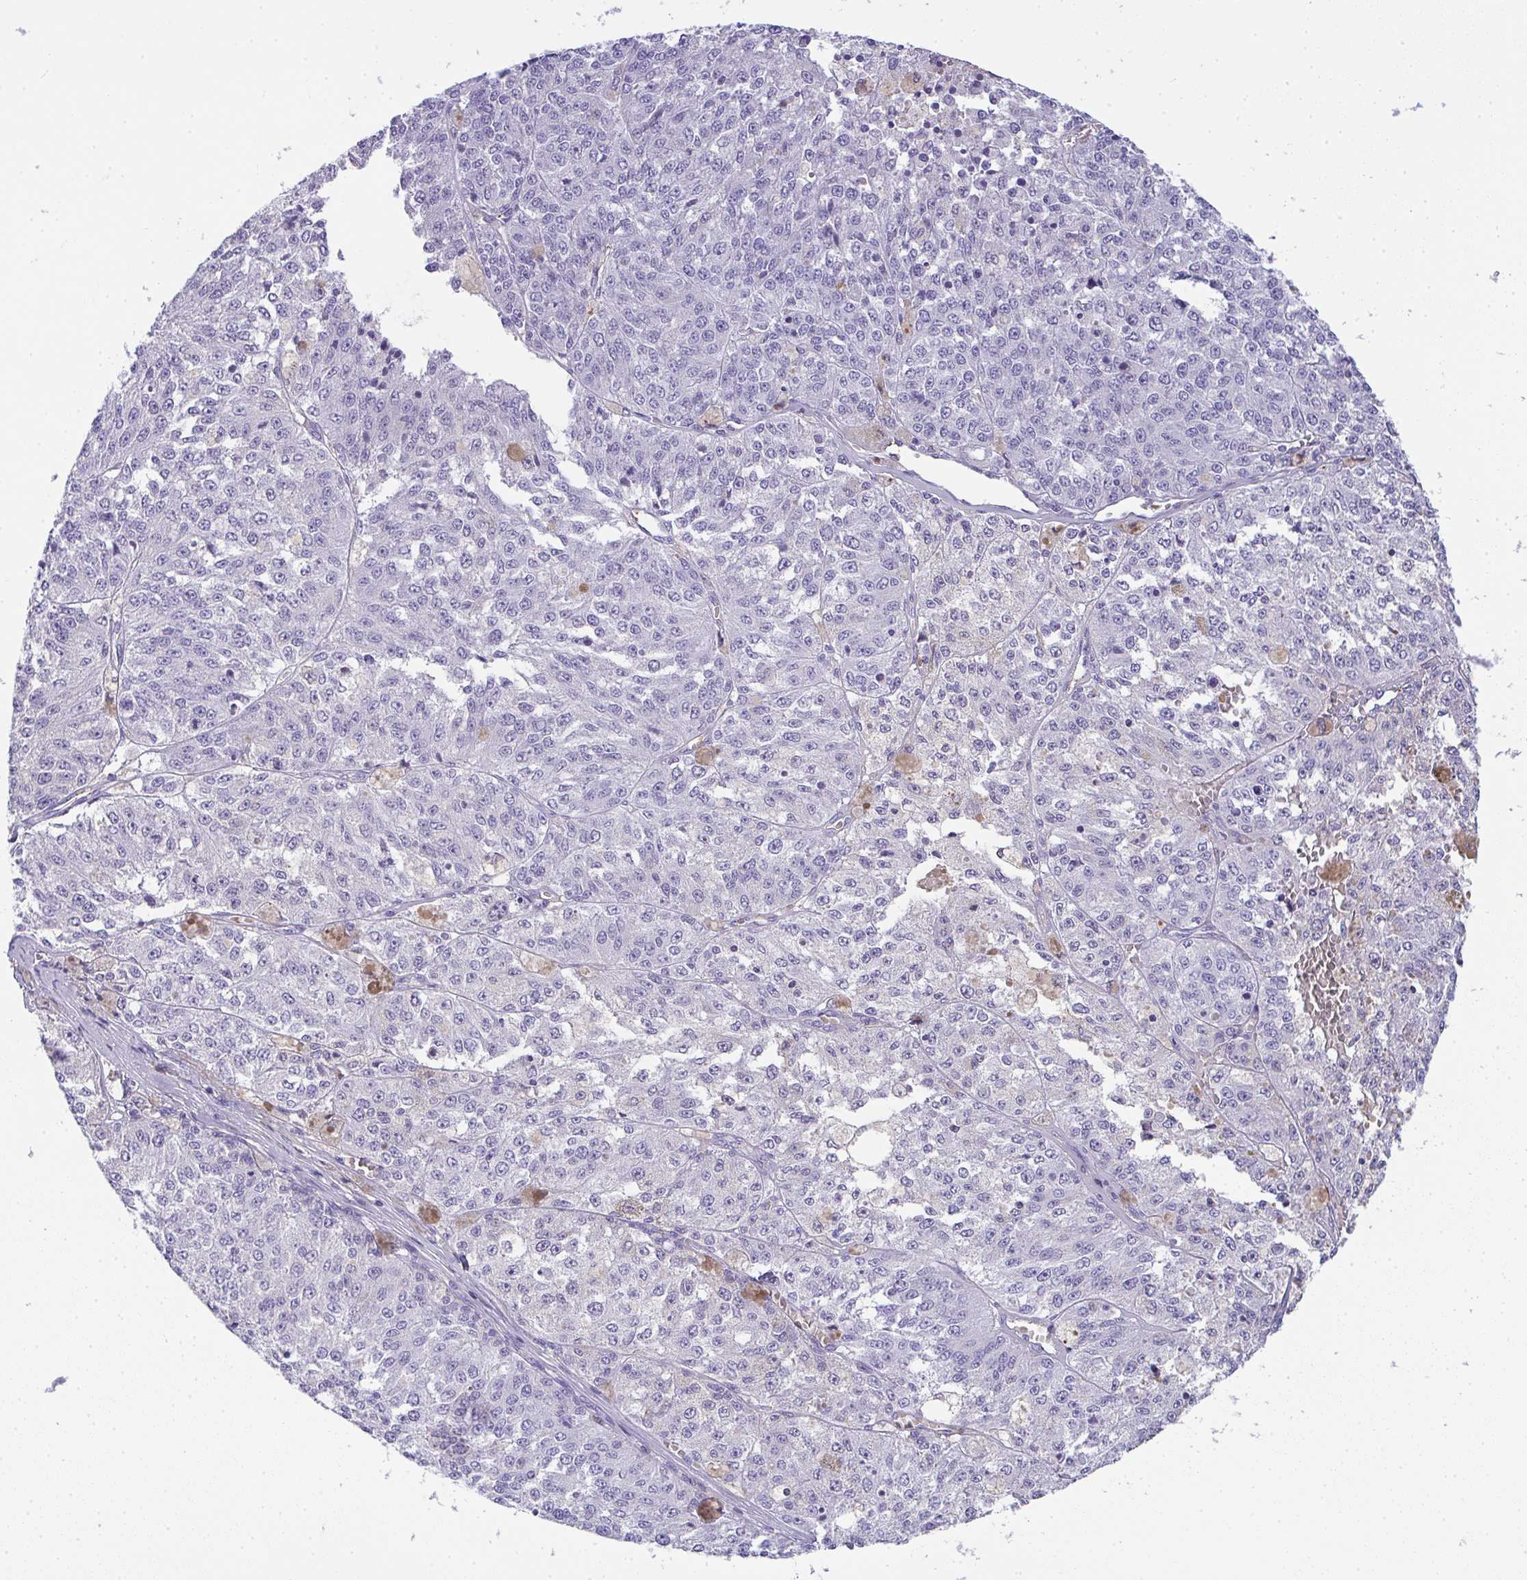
{"staining": {"intensity": "negative", "quantity": "none", "location": "none"}, "tissue": "melanoma", "cell_type": "Tumor cells", "image_type": "cancer", "snomed": [{"axis": "morphology", "description": "Malignant melanoma, Metastatic site"}, {"axis": "topography", "description": "Lymph node"}], "caption": "The immunohistochemistry (IHC) micrograph has no significant expression in tumor cells of melanoma tissue. (DAB IHC with hematoxylin counter stain).", "gene": "TNFAIP8", "patient": {"sex": "female", "age": 64}}